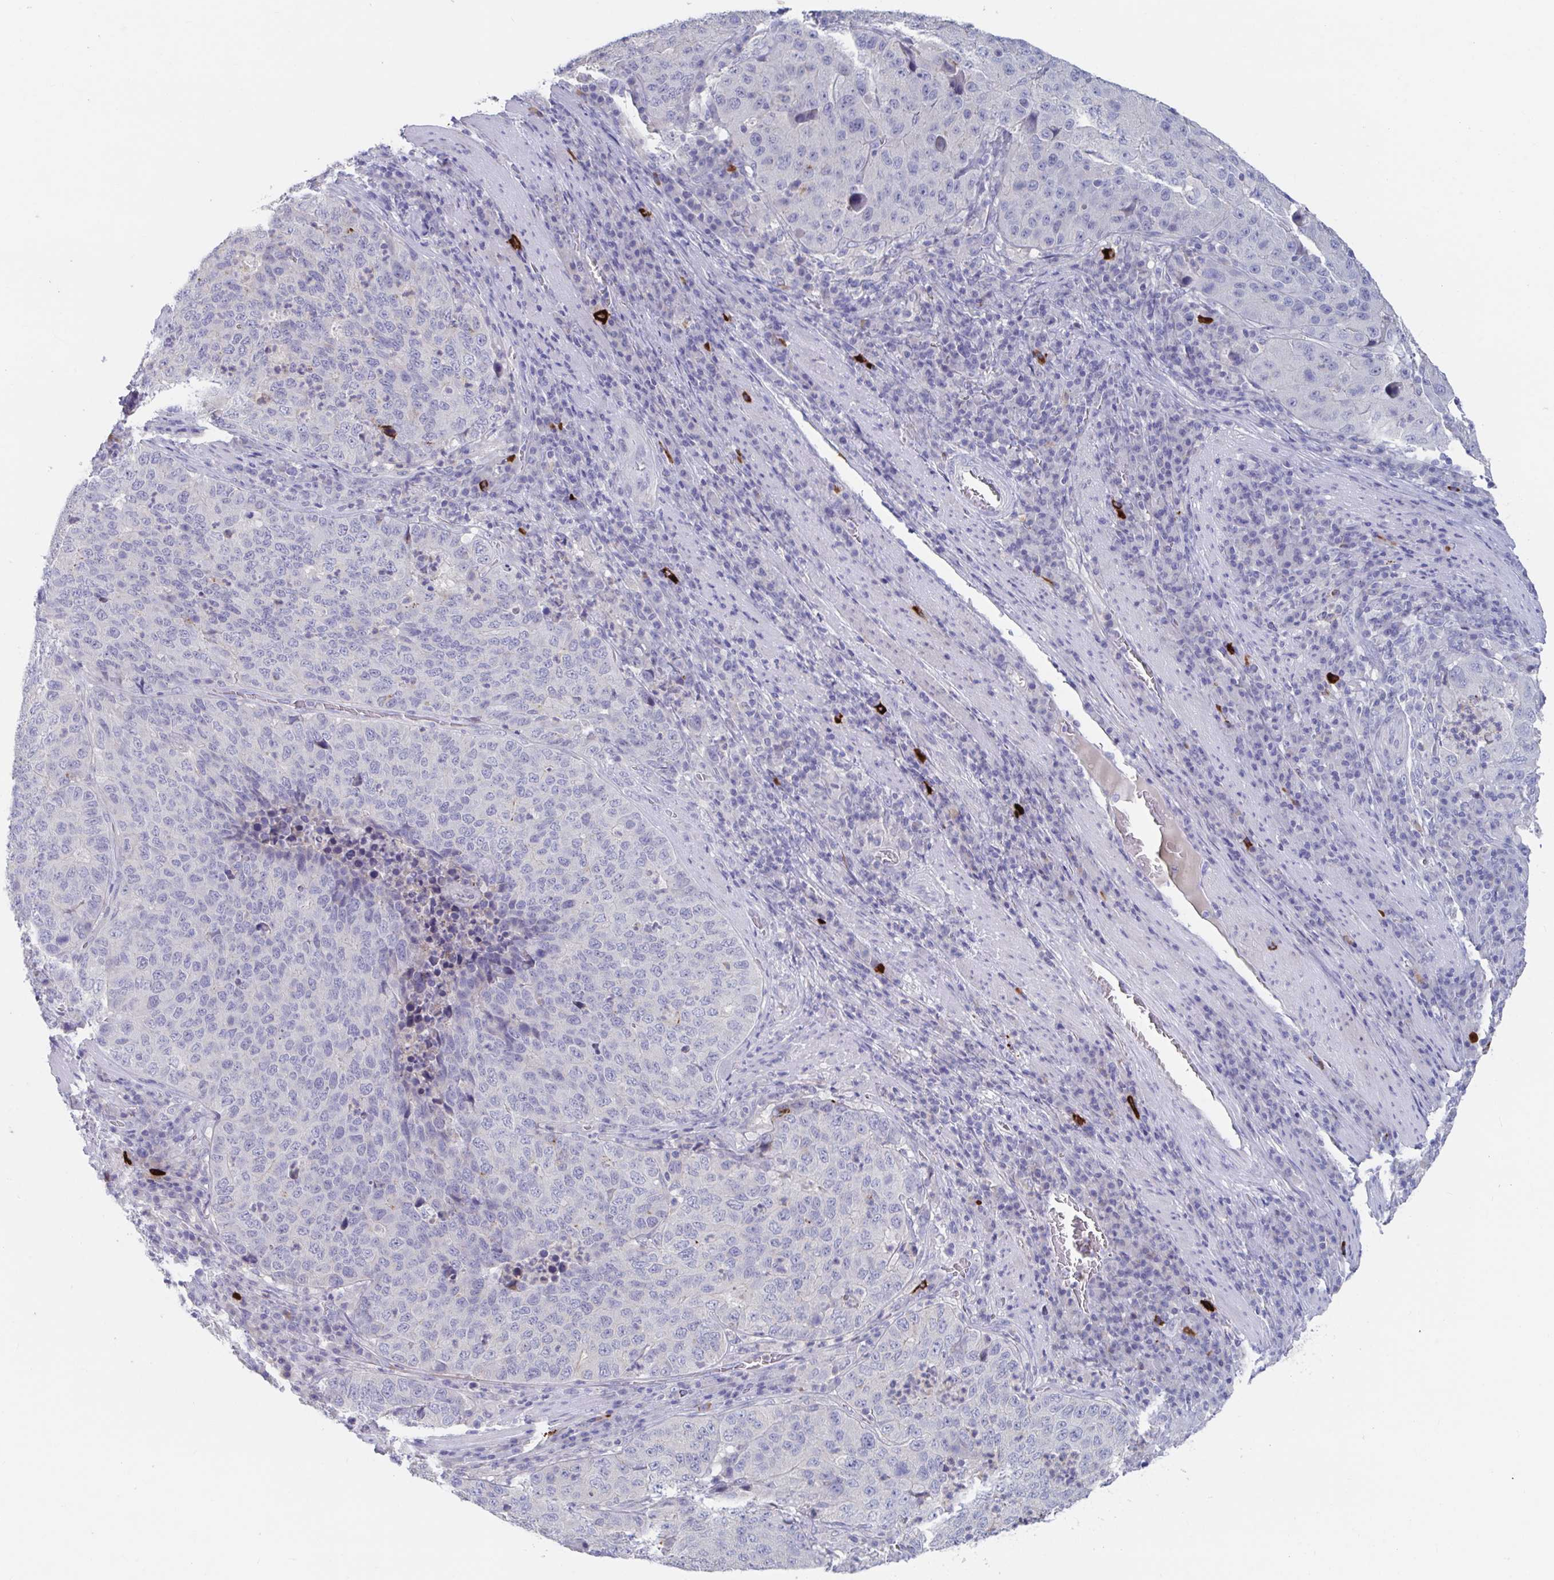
{"staining": {"intensity": "negative", "quantity": "none", "location": "none"}, "tissue": "stomach cancer", "cell_type": "Tumor cells", "image_type": "cancer", "snomed": [{"axis": "morphology", "description": "Adenocarcinoma, NOS"}, {"axis": "topography", "description": "Stomach"}], "caption": "Stomach cancer (adenocarcinoma) was stained to show a protein in brown. There is no significant staining in tumor cells.", "gene": "KCNK5", "patient": {"sex": "male", "age": 71}}